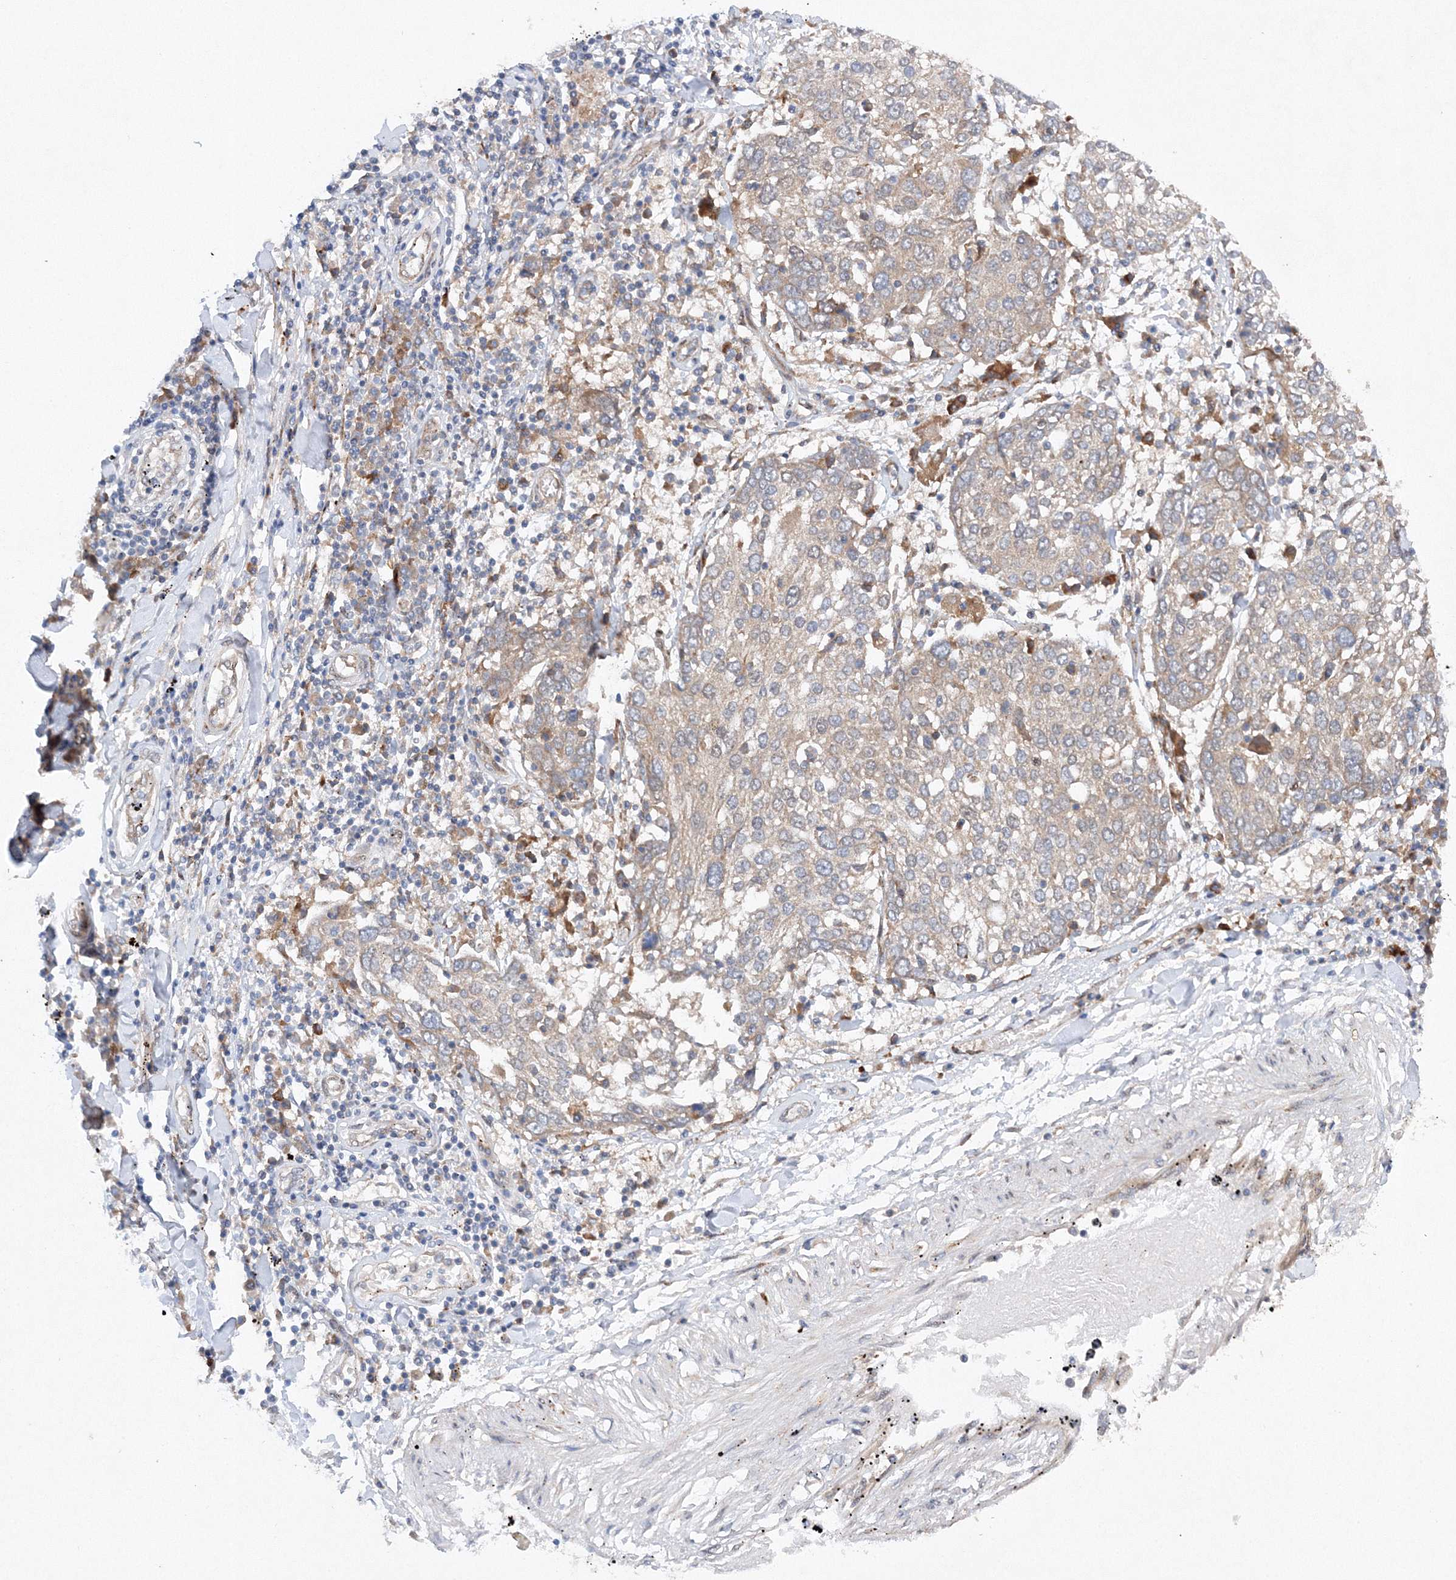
{"staining": {"intensity": "weak", "quantity": "<25%", "location": "cytoplasmic/membranous"}, "tissue": "lung cancer", "cell_type": "Tumor cells", "image_type": "cancer", "snomed": [{"axis": "morphology", "description": "Squamous cell carcinoma, NOS"}, {"axis": "topography", "description": "Lung"}], "caption": "DAB (3,3'-diaminobenzidine) immunohistochemical staining of lung cancer displays no significant staining in tumor cells.", "gene": "SLC36A1", "patient": {"sex": "male", "age": 65}}